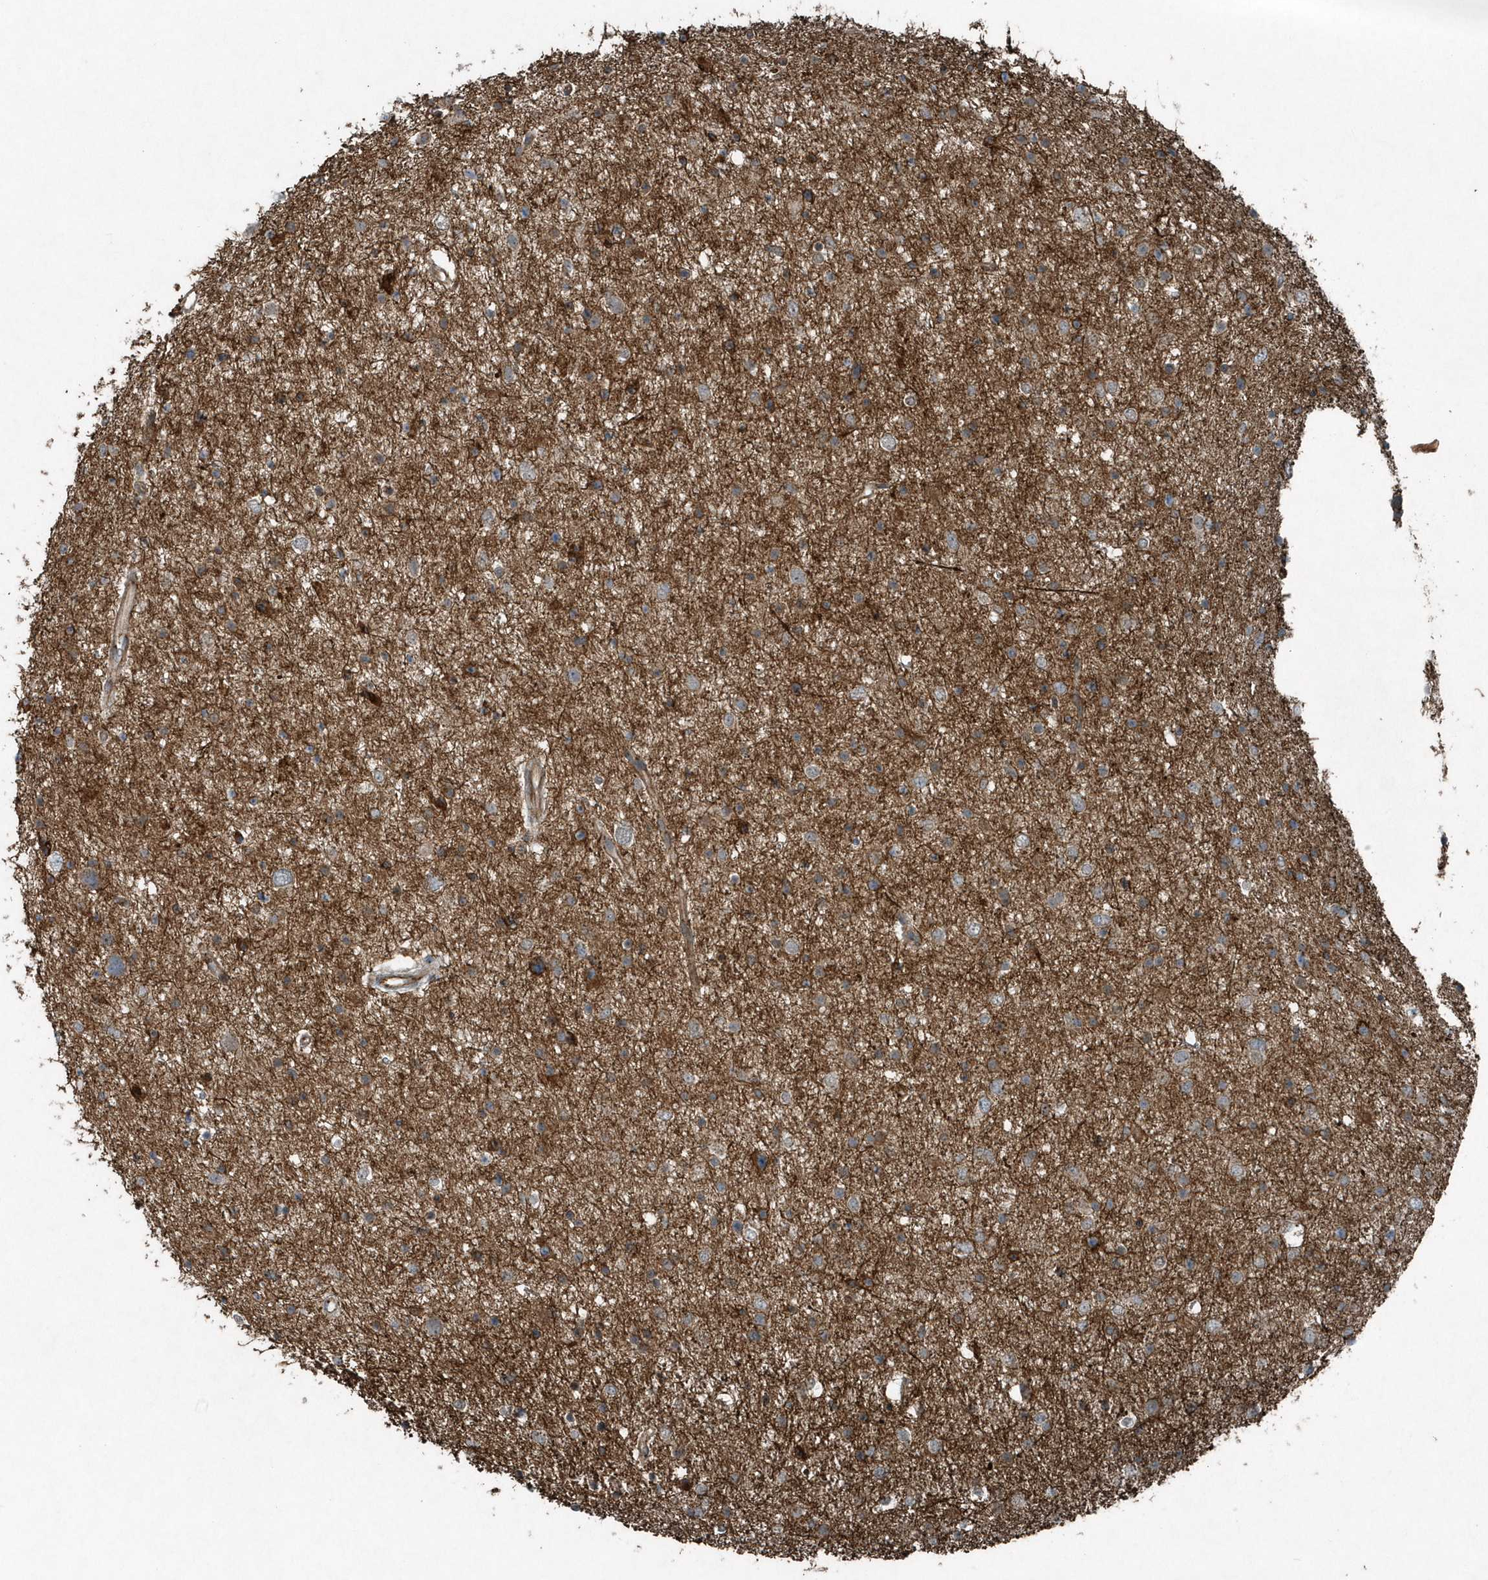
{"staining": {"intensity": "moderate", "quantity": "<25%", "location": "cytoplasmic/membranous"}, "tissue": "glioma", "cell_type": "Tumor cells", "image_type": "cancer", "snomed": [{"axis": "morphology", "description": "Glioma, malignant, Low grade"}, {"axis": "topography", "description": "Brain"}], "caption": "There is low levels of moderate cytoplasmic/membranous positivity in tumor cells of glioma, as demonstrated by immunohistochemical staining (brown color).", "gene": "GCC2", "patient": {"sex": "female", "age": 37}}